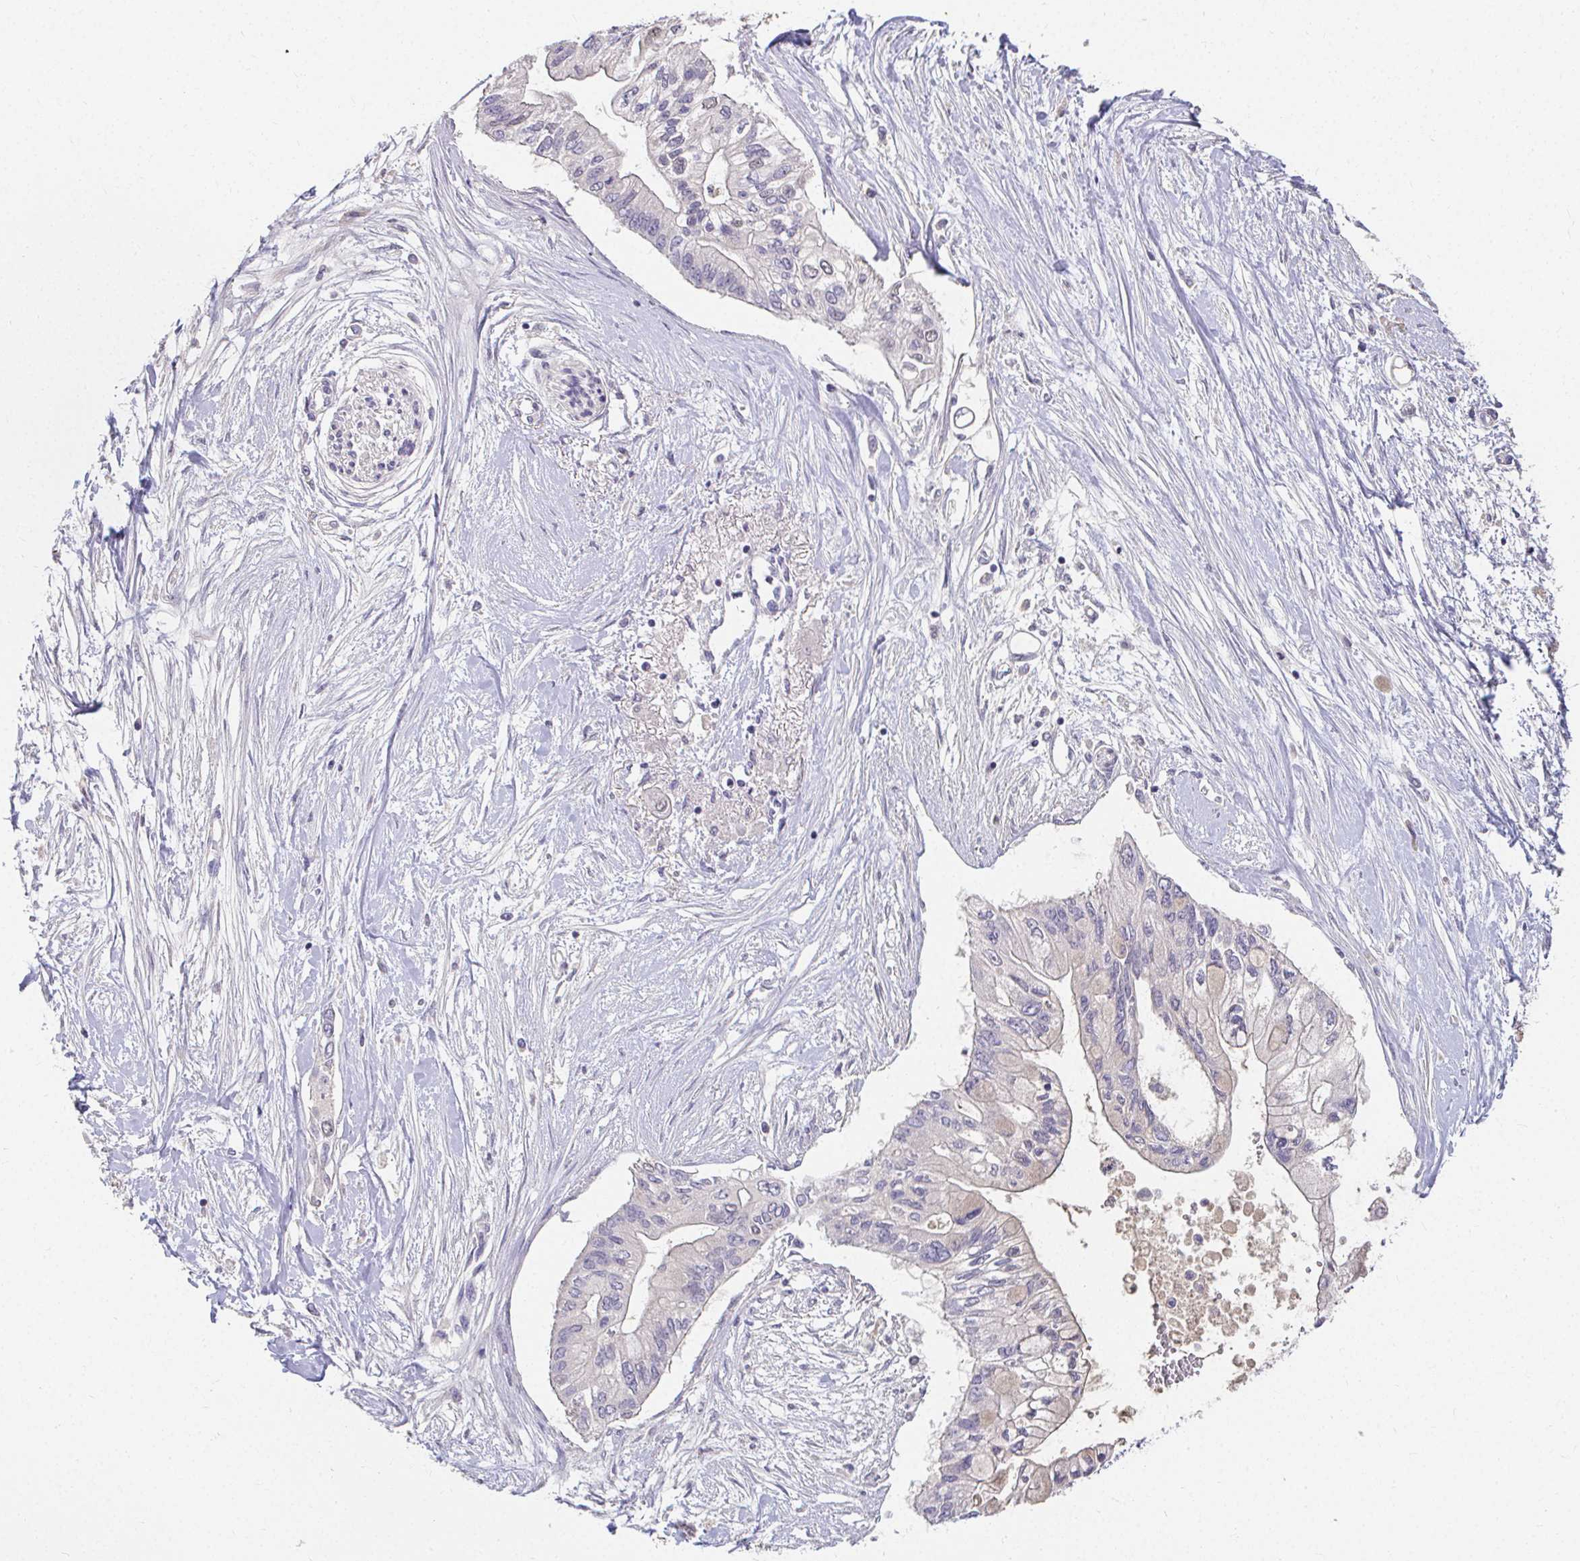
{"staining": {"intensity": "negative", "quantity": "none", "location": "none"}, "tissue": "pancreatic cancer", "cell_type": "Tumor cells", "image_type": "cancer", "snomed": [{"axis": "morphology", "description": "Adenocarcinoma, NOS"}, {"axis": "topography", "description": "Pancreas"}], "caption": "Pancreatic adenocarcinoma stained for a protein using immunohistochemistry (IHC) shows no positivity tumor cells.", "gene": "LOXL4", "patient": {"sex": "female", "age": 77}}